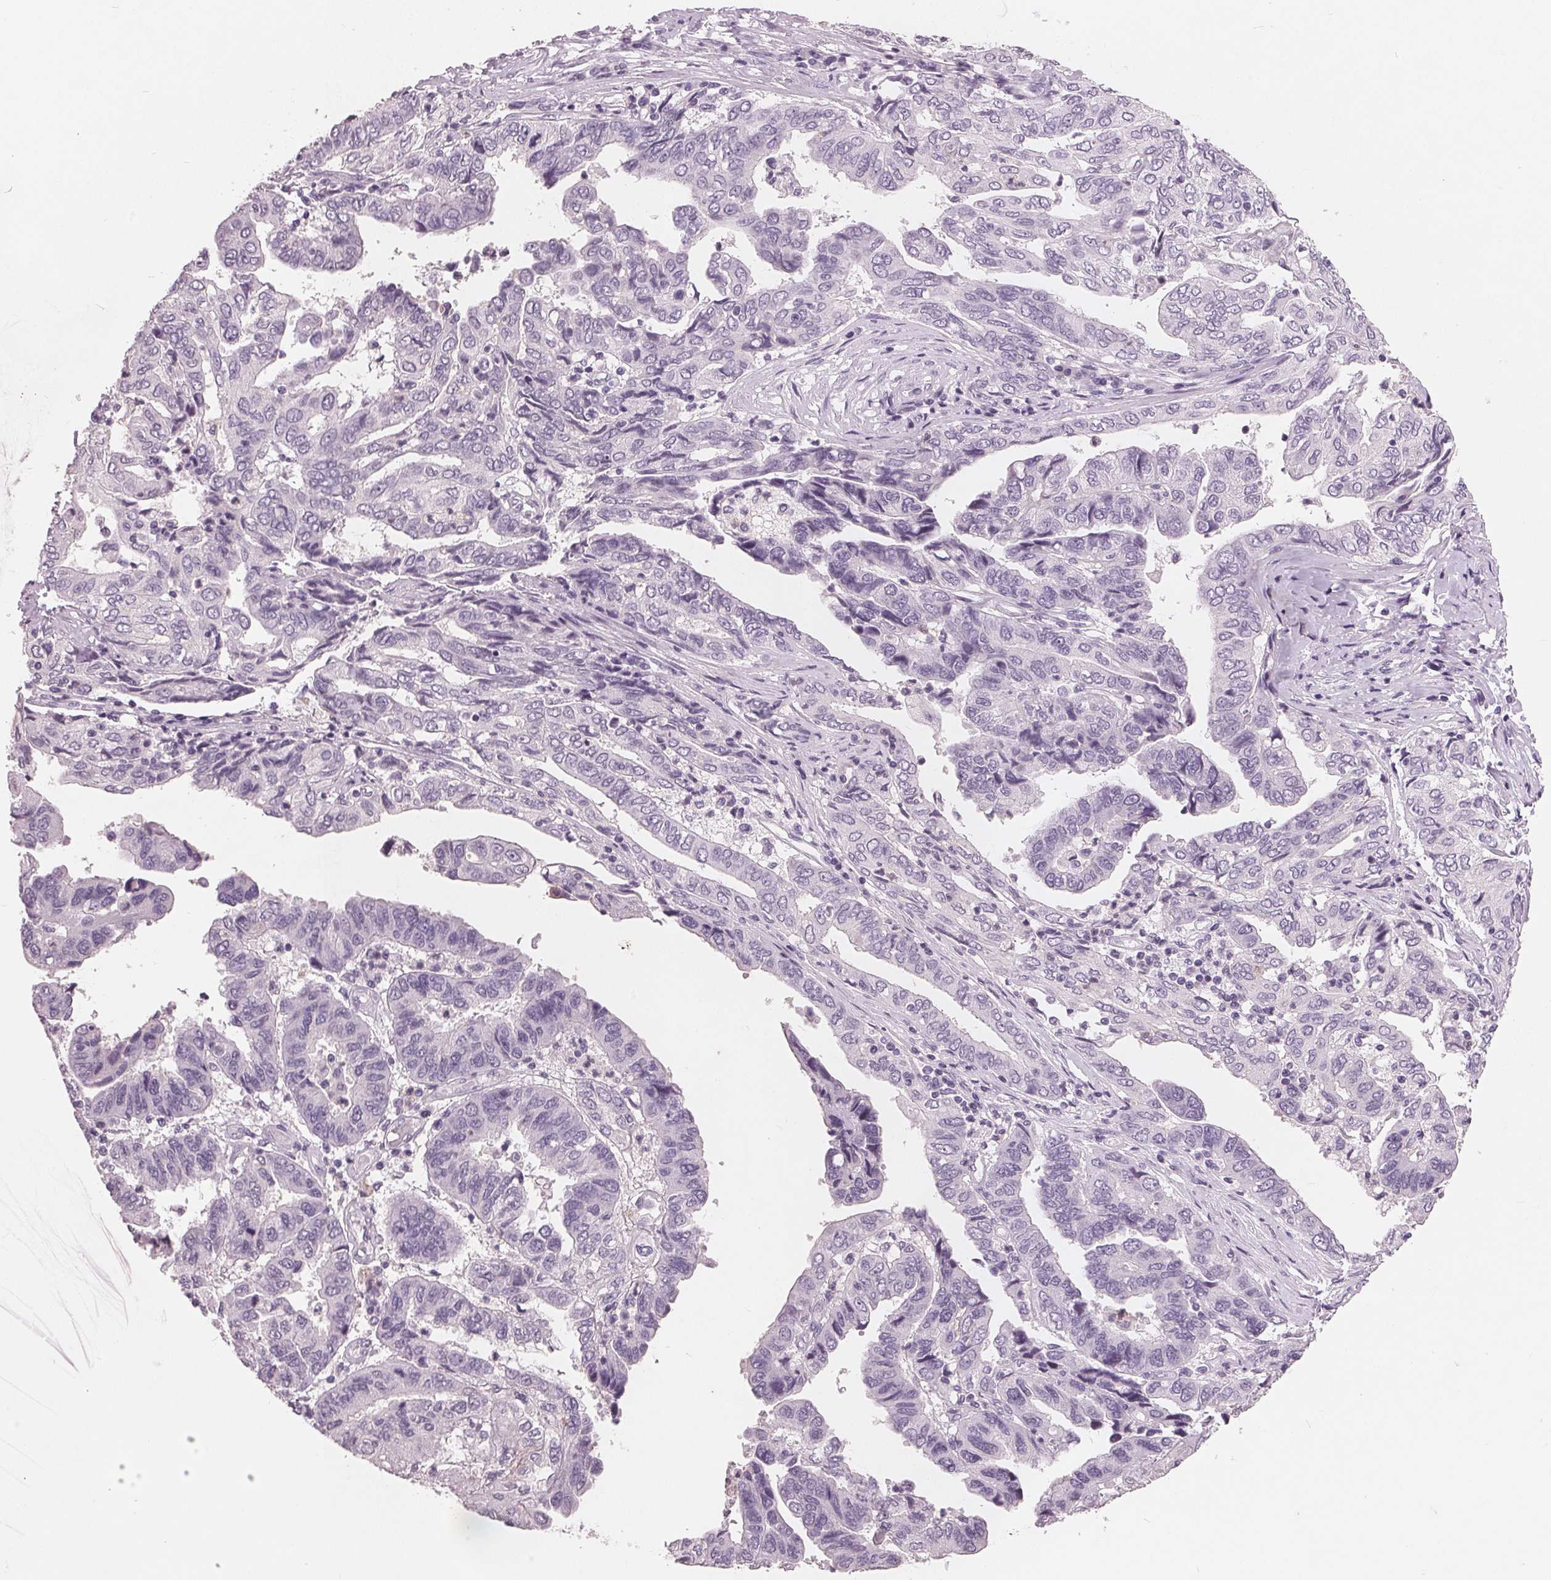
{"staining": {"intensity": "negative", "quantity": "none", "location": "none"}, "tissue": "ovarian cancer", "cell_type": "Tumor cells", "image_type": "cancer", "snomed": [{"axis": "morphology", "description": "Cystadenocarcinoma, serous, NOS"}, {"axis": "topography", "description": "Ovary"}], "caption": "Serous cystadenocarcinoma (ovarian) stained for a protein using IHC exhibits no expression tumor cells.", "gene": "PTPN14", "patient": {"sex": "female", "age": 79}}